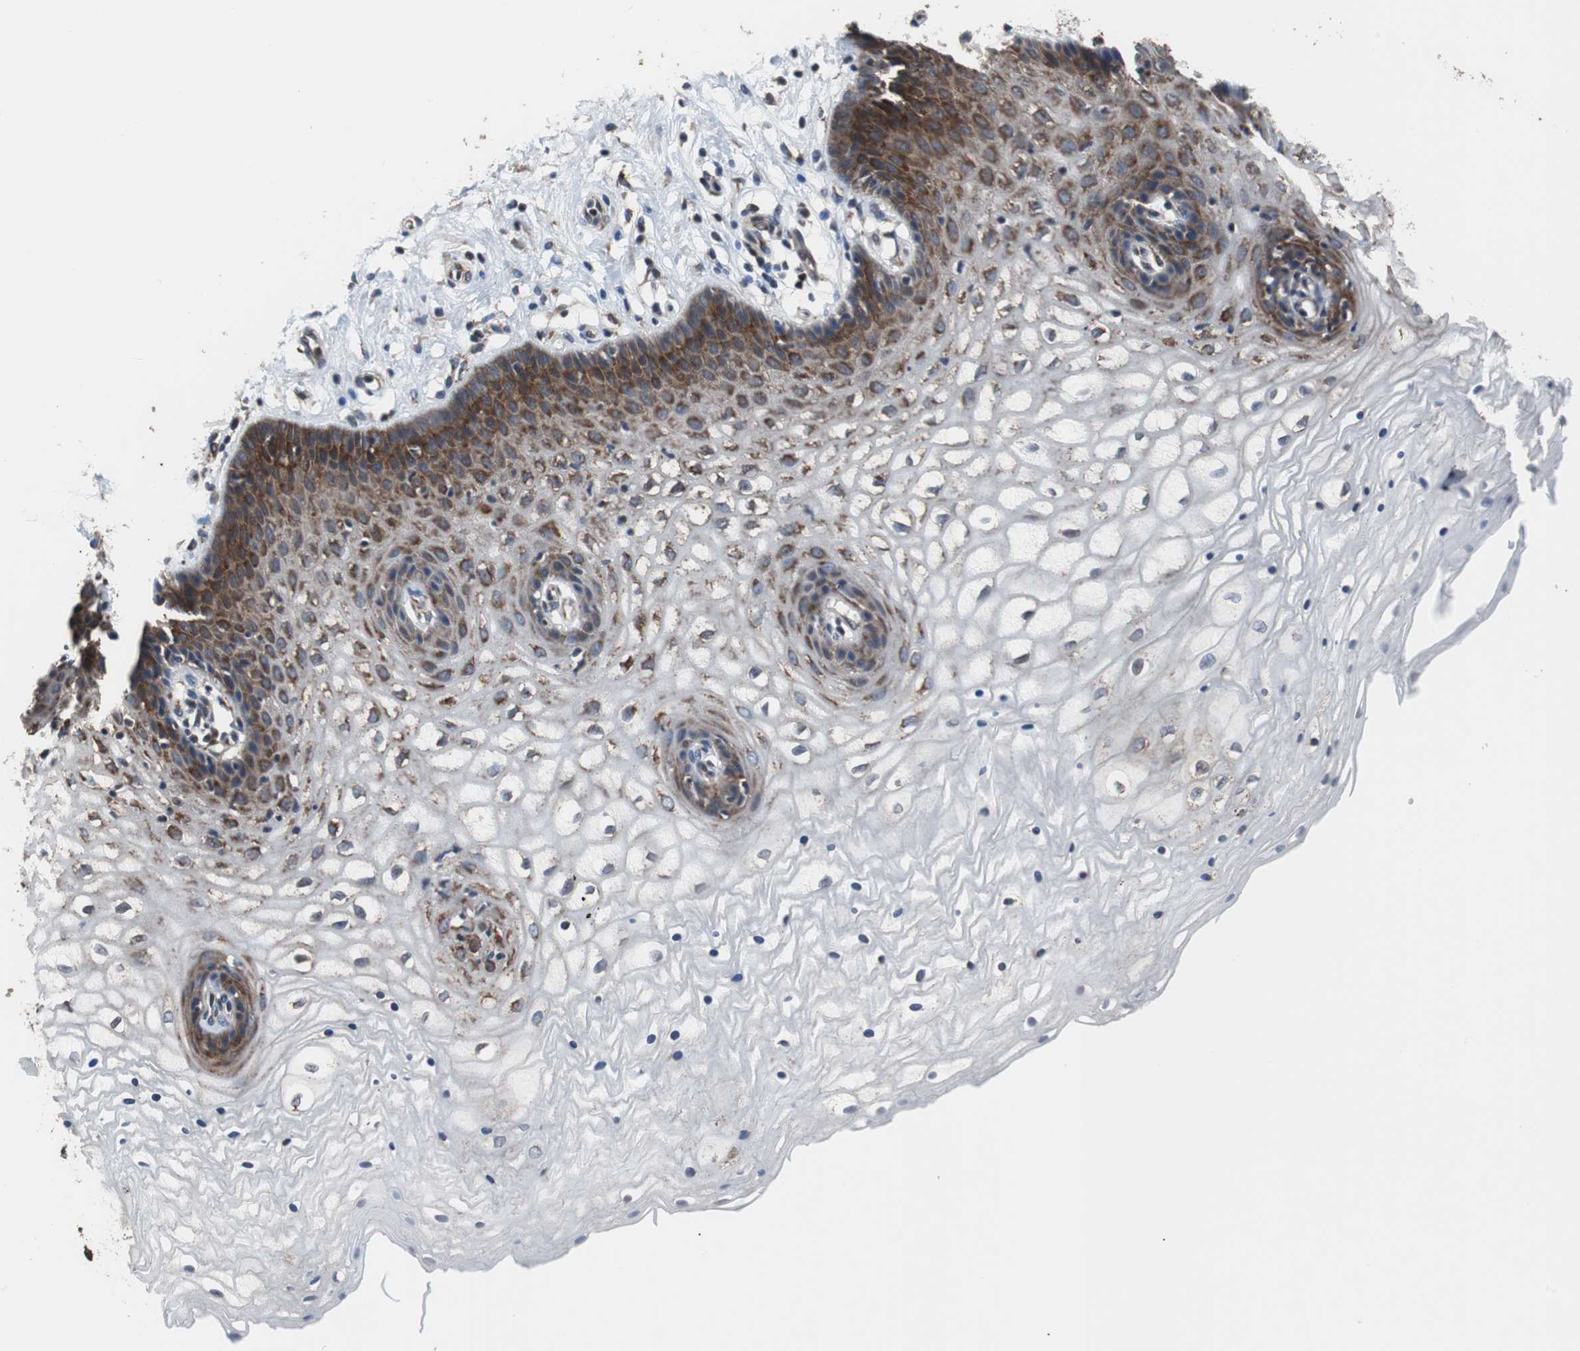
{"staining": {"intensity": "strong", "quantity": "<25%", "location": "cytoplasmic/membranous"}, "tissue": "vagina", "cell_type": "Squamous epithelial cells", "image_type": "normal", "snomed": [{"axis": "morphology", "description": "Normal tissue, NOS"}, {"axis": "topography", "description": "Vagina"}], "caption": "Squamous epithelial cells reveal strong cytoplasmic/membranous positivity in approximately <25% of cells in normal vagina.", "gene": "USP10", "patient": {"sex": "female", "age": 34}}